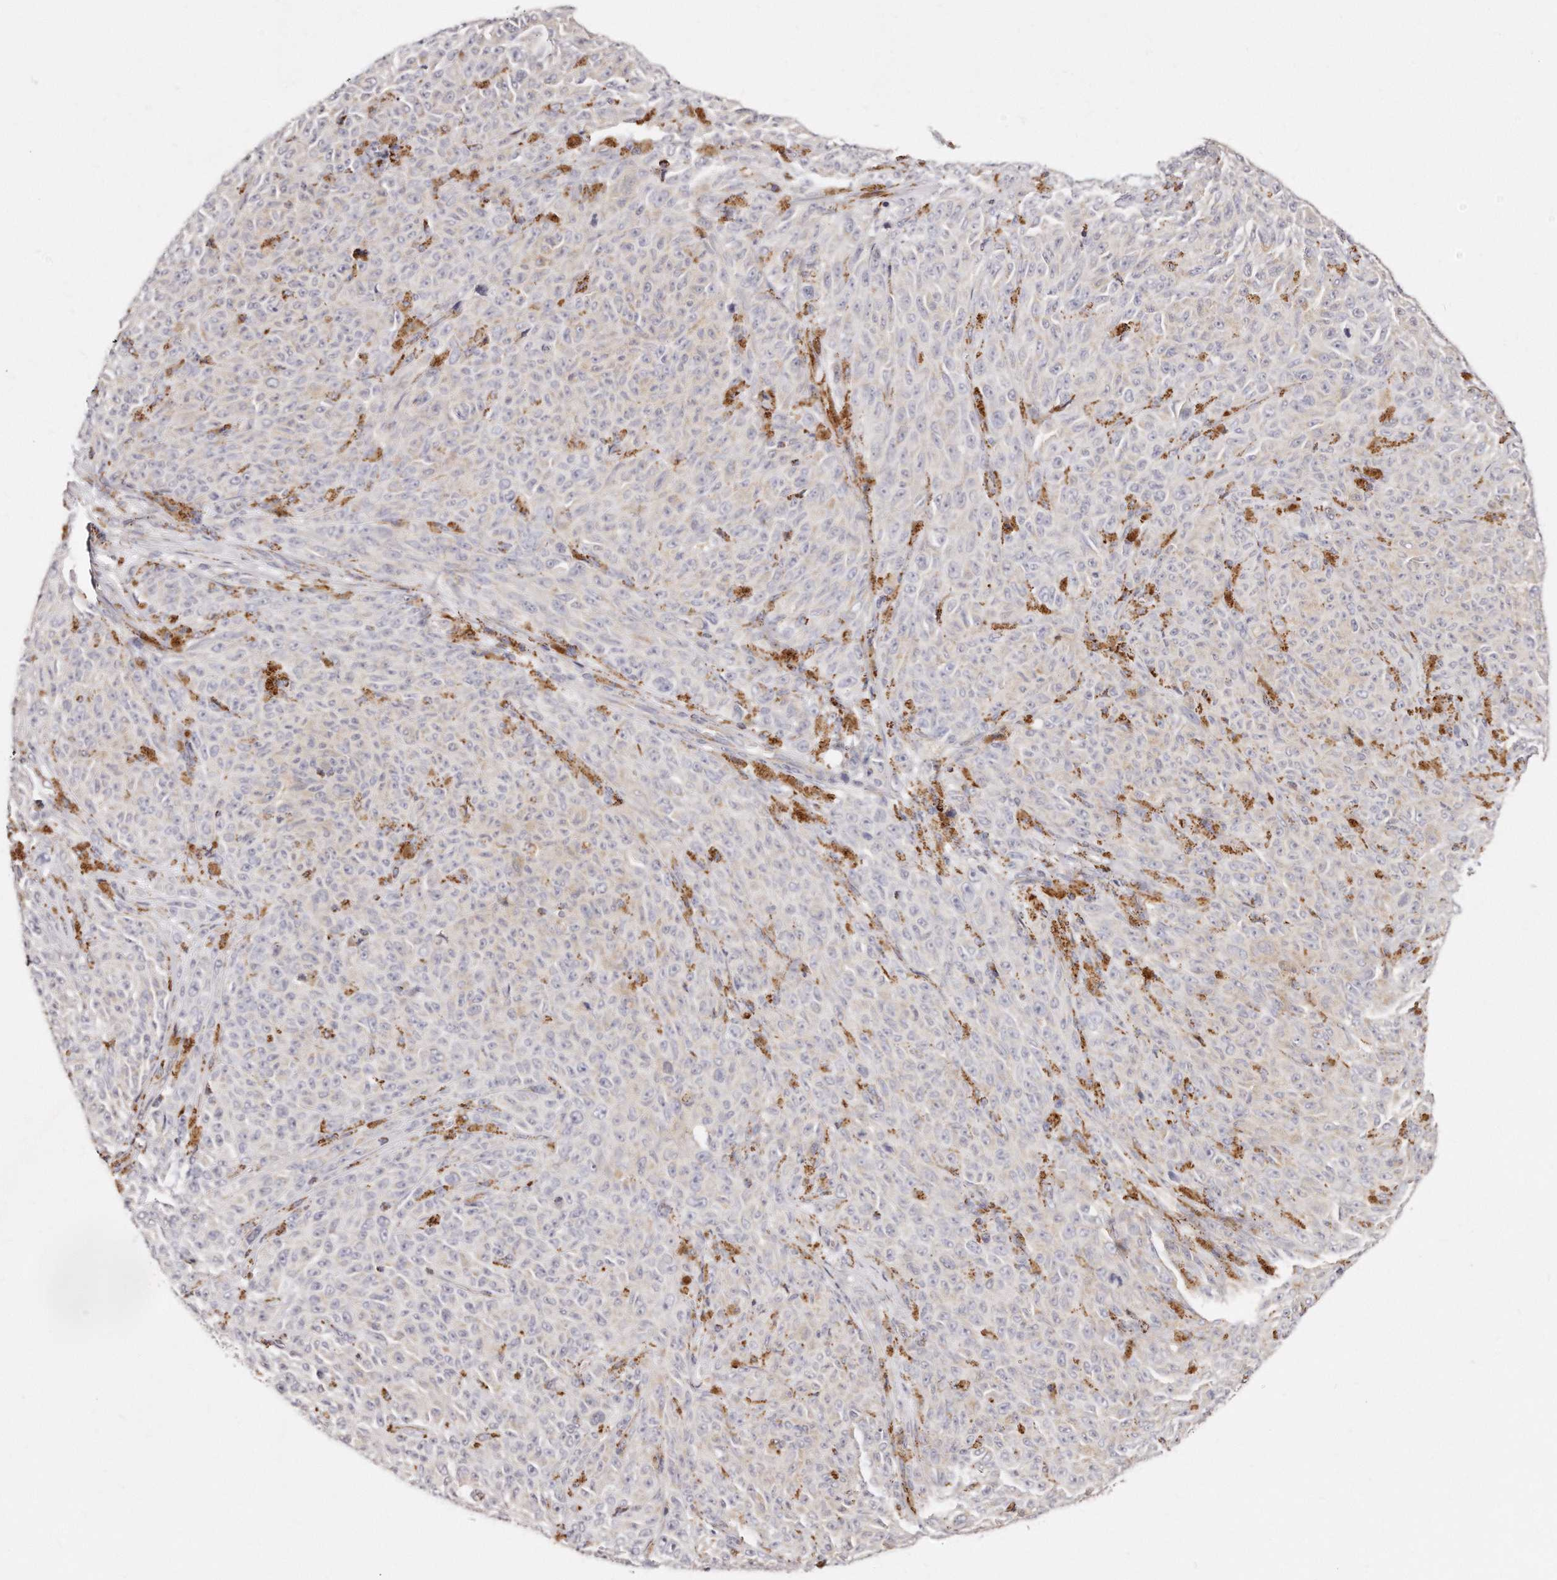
{"staining": {"intensity": "negative", "quantity": "none", "location": "none"}, "tissue": "melanoma", "cell_type": "Tumor cells", "image_type": "cancer", "snomed": [{"axis": "morphology", "description": "Malignant melanoma, NOS"}, {"axis": "topography", "description": "Skin"}], "caption": "This is an IHC micrograph of human malignant melanoma. There is no staining in tumor cells.", "gene": "RTKN", "patient": {"sex": "female", "age": 82}}